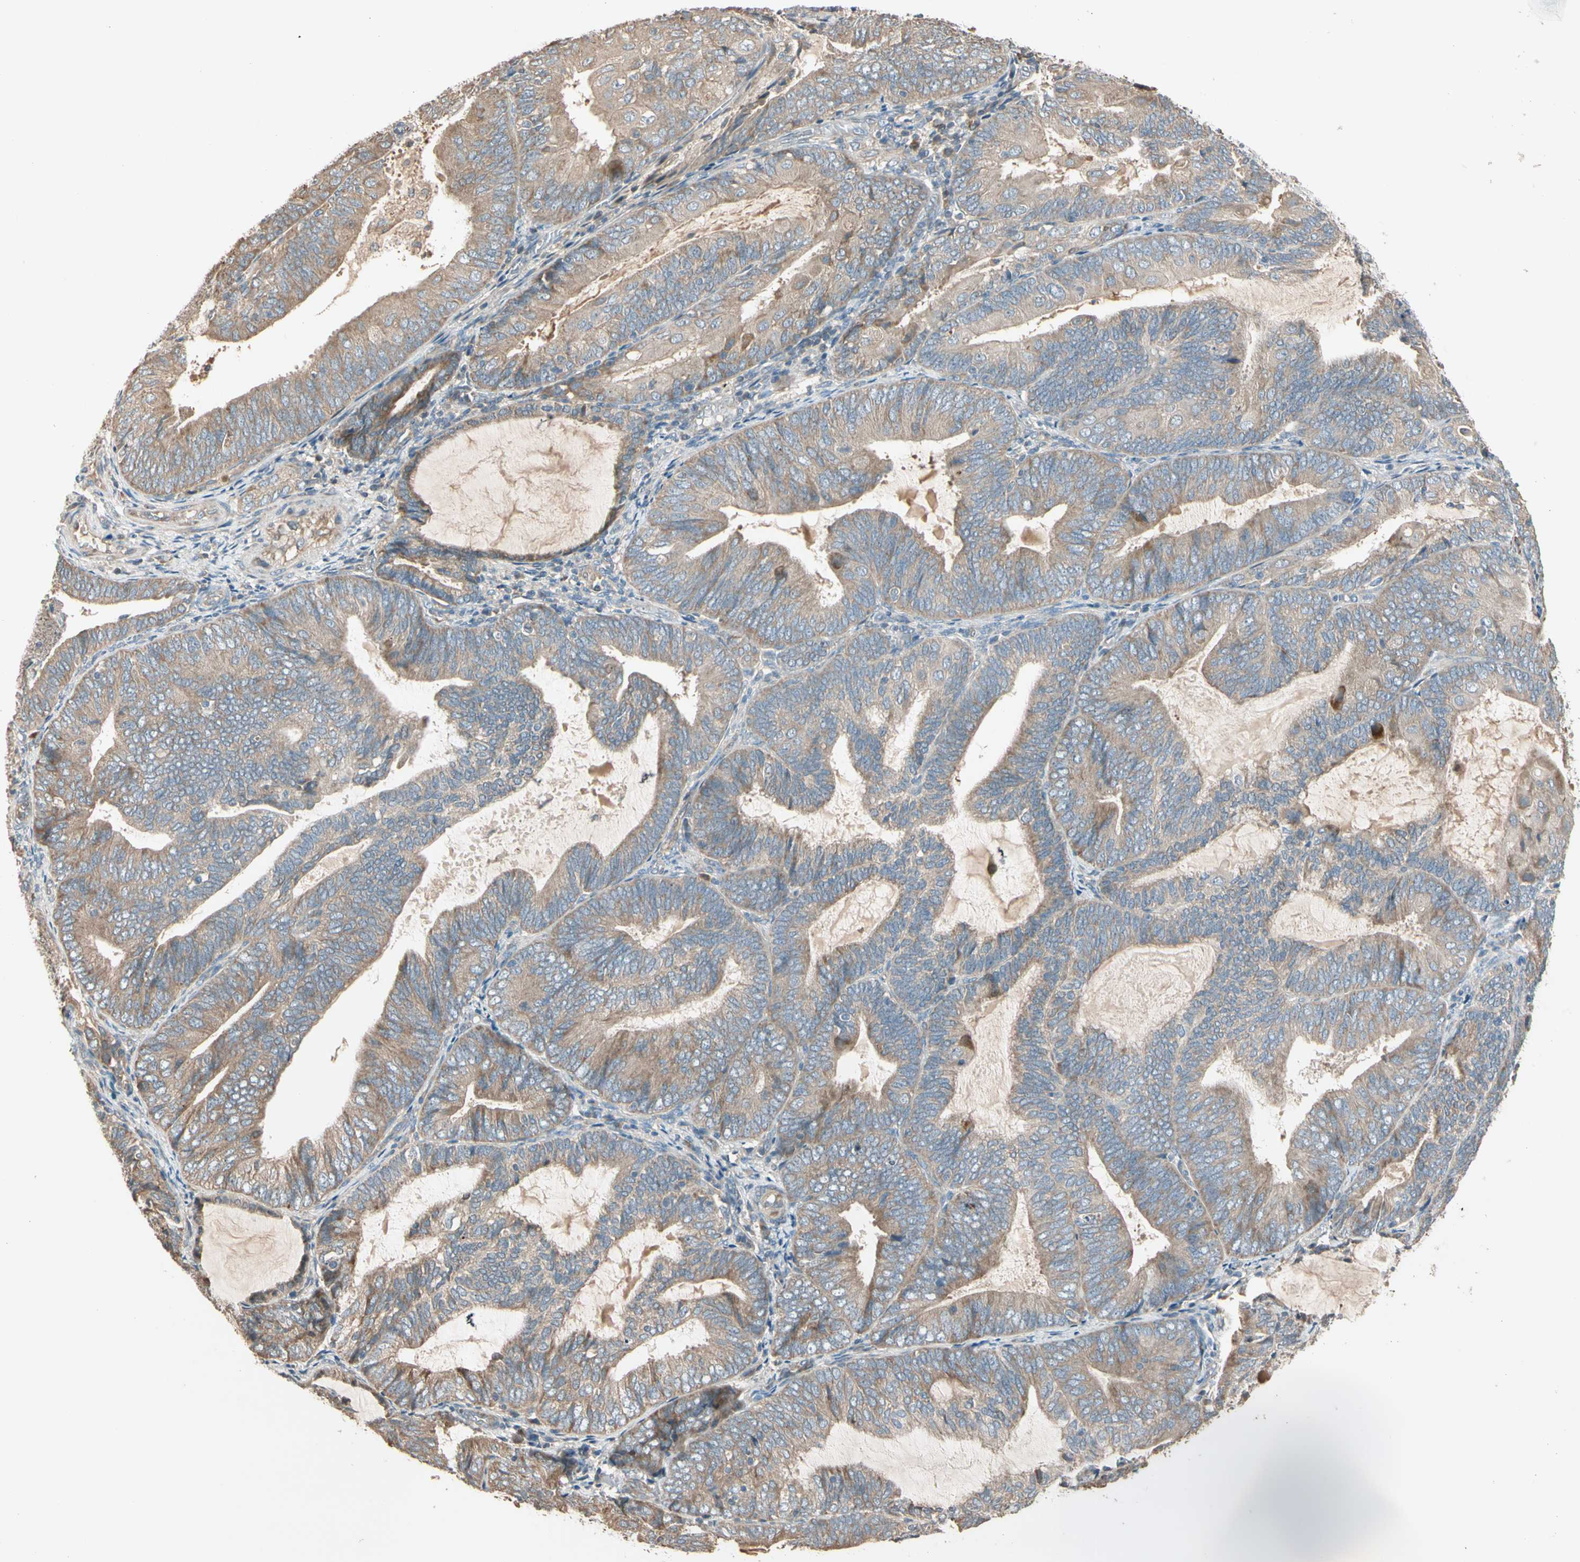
{"staining": {"intensity": "weak", "quantity": ">75%", "location": "cytoplasmic/membranous"}, "tissue": "endometrial cancer", "cell_type": "Tumor cells", "image_type": "cancer", "snomed": [{"axis": "morphology", "description": "Adenocarcinoma, NOS"}, {"axis": "topography", "description": "Endometrium"}], "caption": "A low amount of weak cytoplasmic/membranous staining is seen in about >75% of tumor cells in endometrial adenocarcinoma tissue.", "gene": "TNFRSF21", "patient": {"sex": "female", "age": 81}}